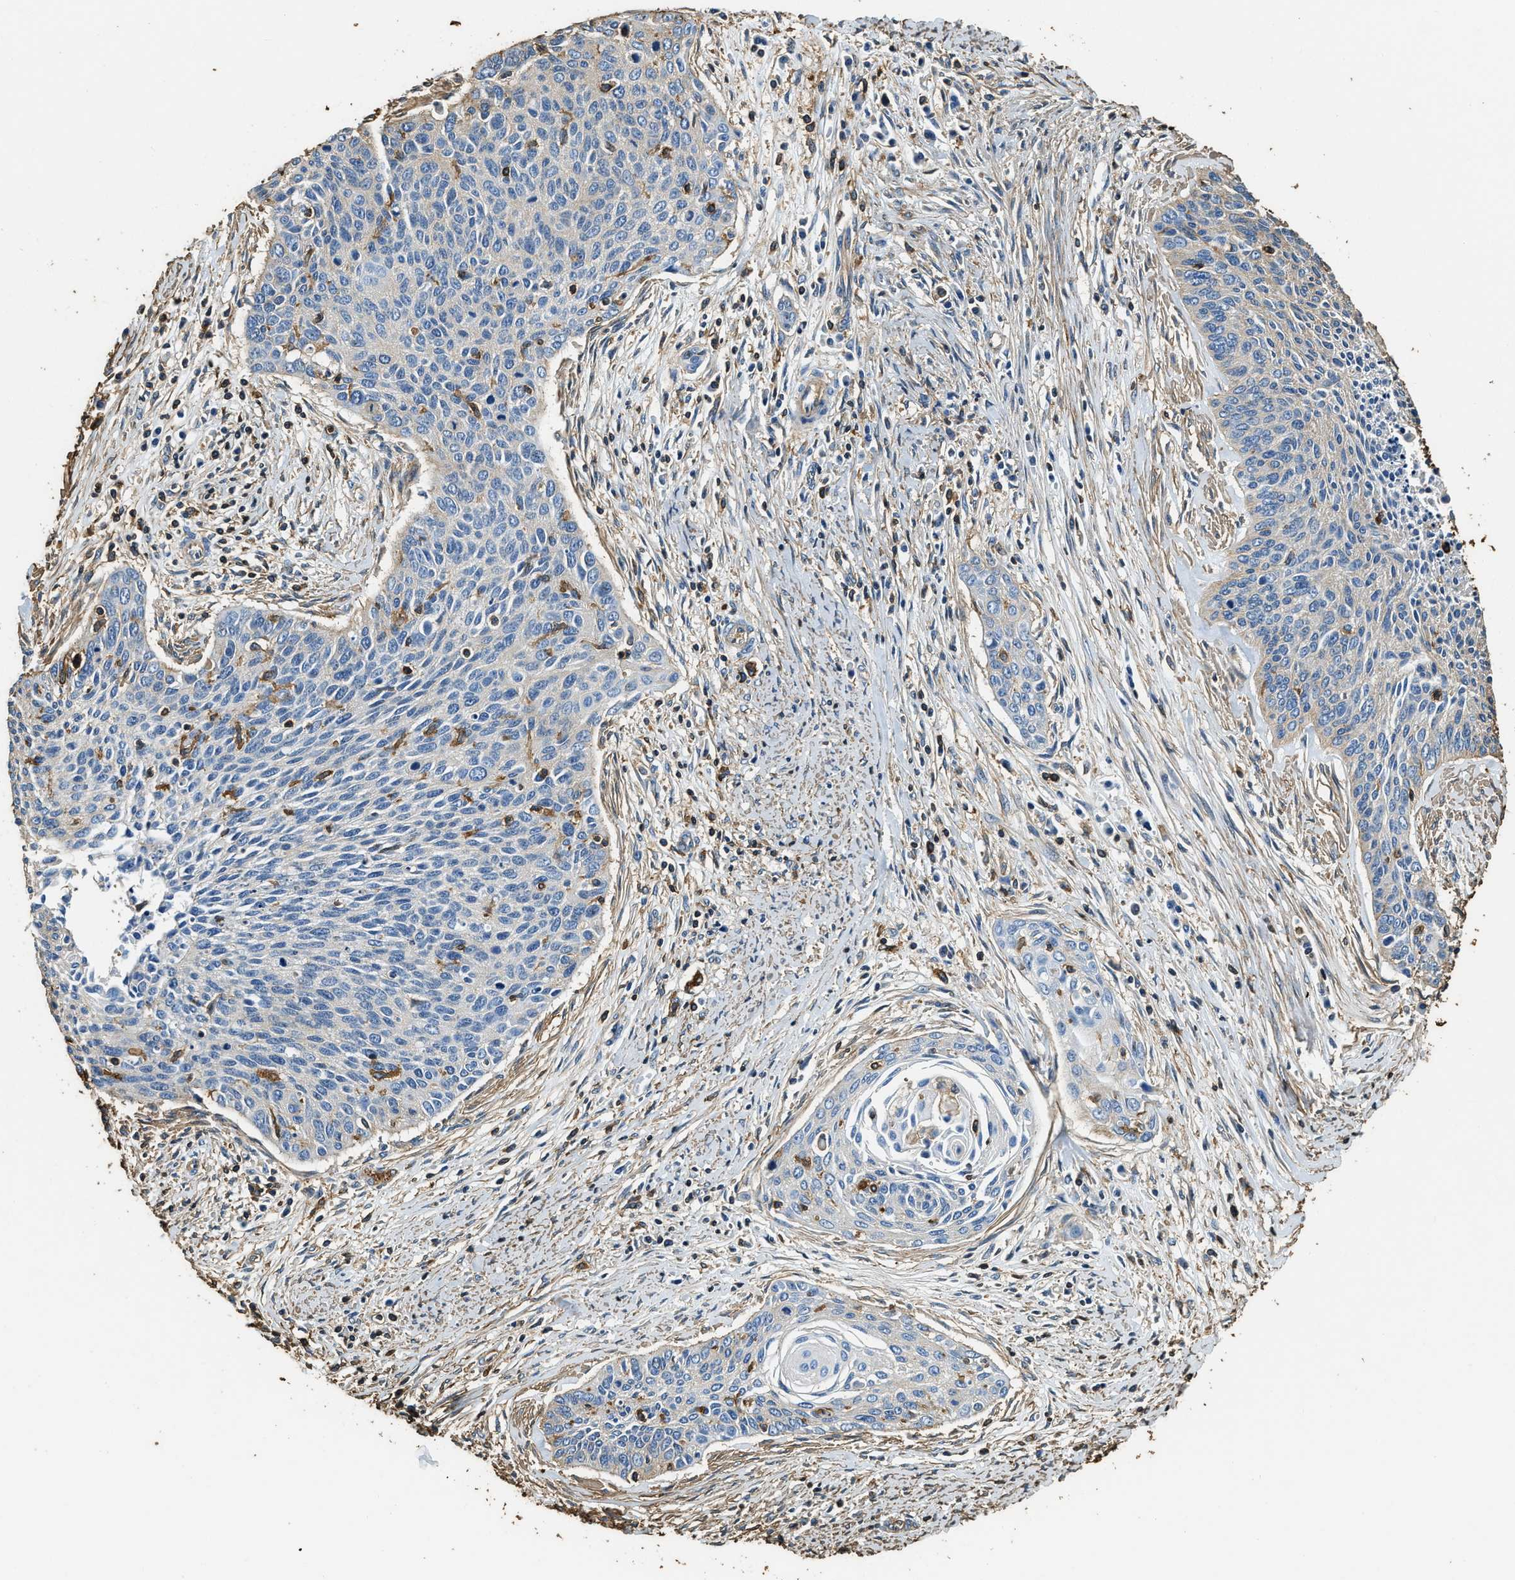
{"staining": {"intensity": "negative", "quantity": "none", "location": "none"}, "tissue": "cervical cancer", "cell_type": "Tumor cells", "image_type": "cancer", "snomed": [{"axis": "morphology", "description": "Squamous cell carcinoma, NOS"}, {"axis": "topography", "description": "Cervix"}], "caption": "This is an immunohistochemistry (IHC) micrograph of cervical cancer. There is no staining in tumor cells.", "gene": "ACCS", "patient": {"sex": "female", "age": 55}}